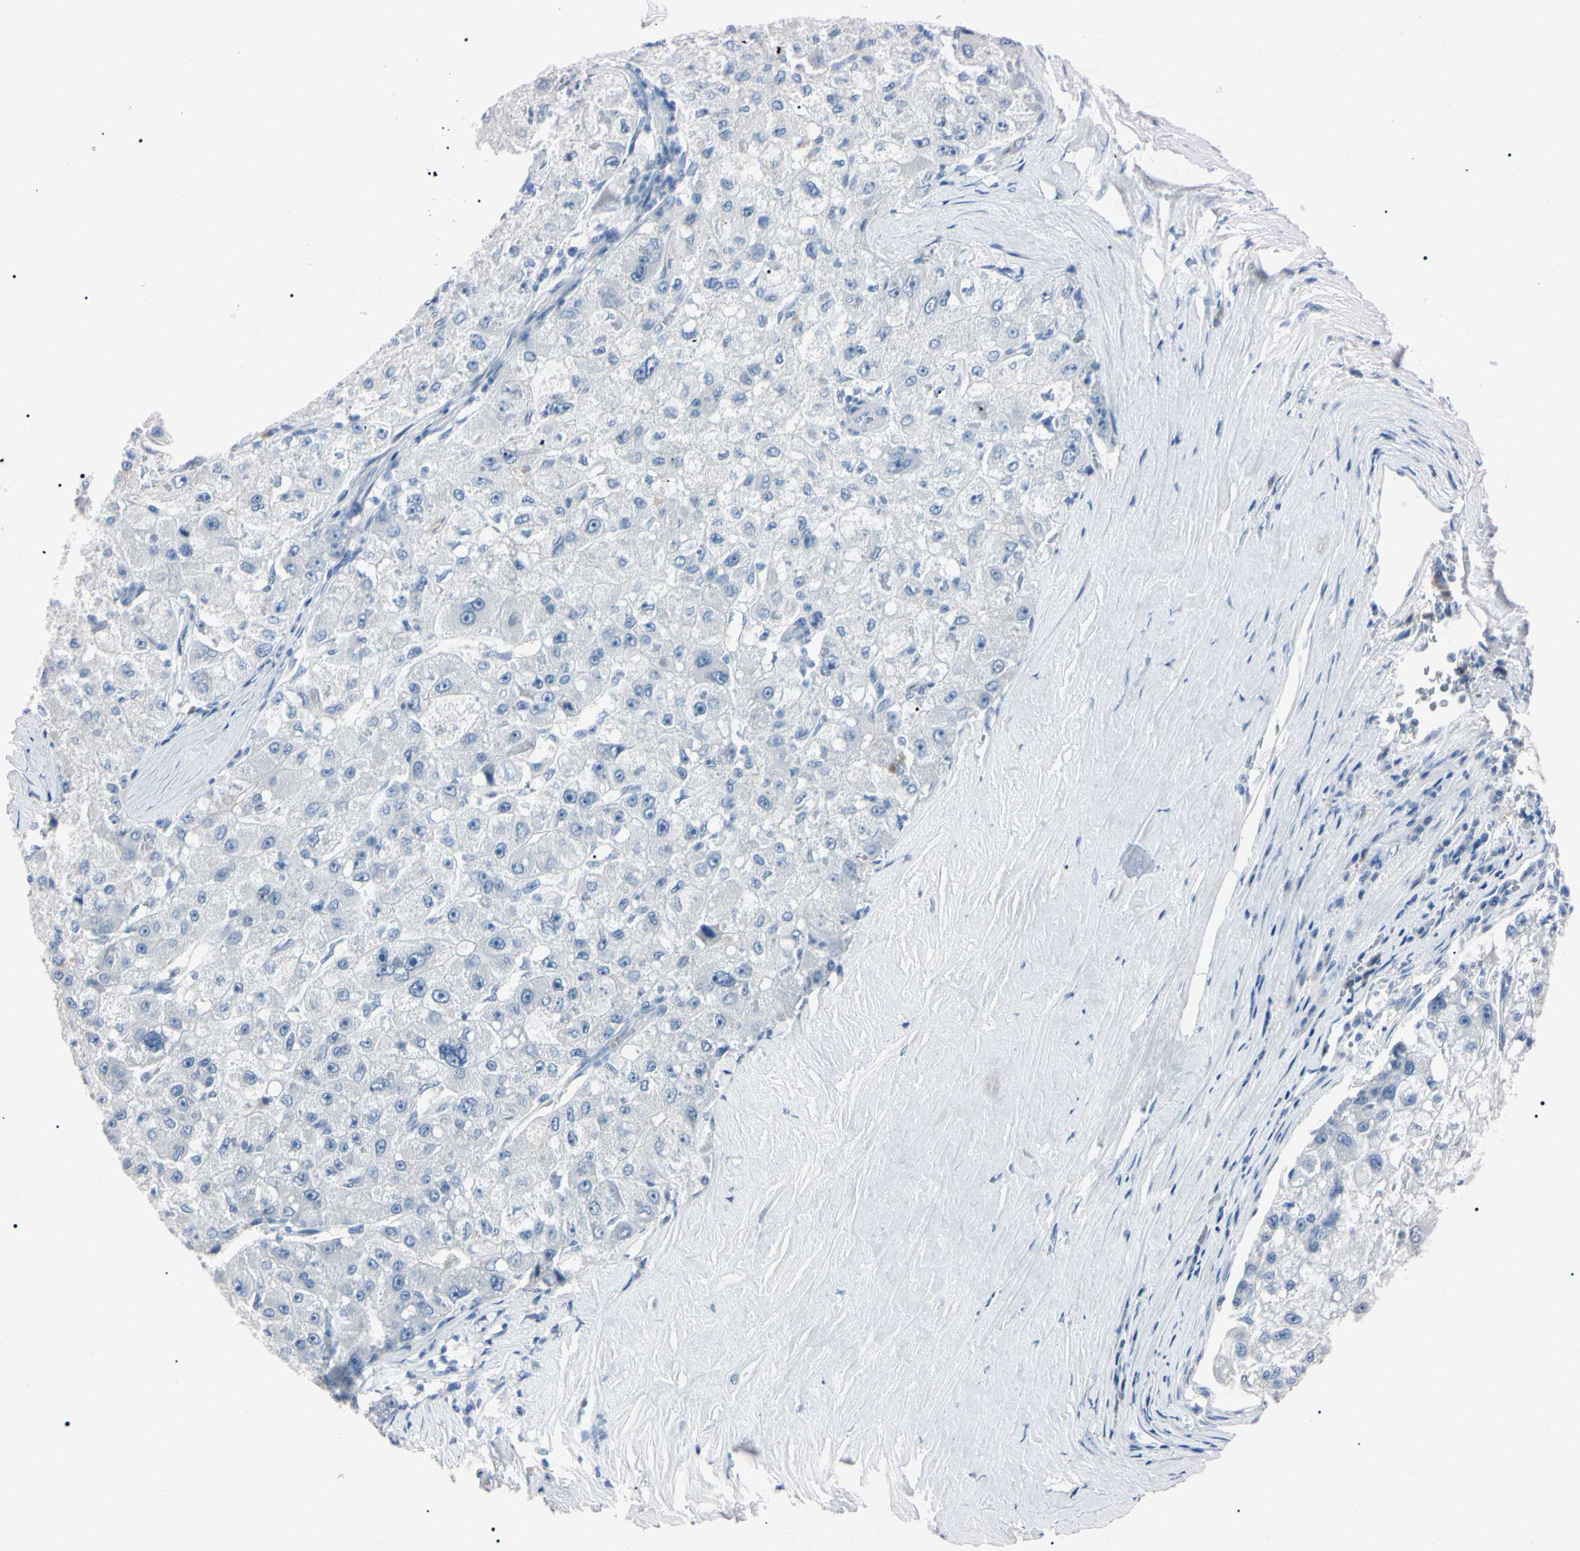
{"staining": {"intensity": "negative", "quantity": "none", "location": "none"}, "tissue": "liver cancer", "cell_type": "Tumor cells", "image_type": "cancer", "snomed": [{"axis": "morphology", "description": "Carcinoma, Hepatocellular, NOS"}, {"axis": "topography", "description": "Liver"}], "caption": "Photomicrograph shows no significant protein positivity in tumor cells of liver hepatocellular carcinoma.", "gene": "ELN", "patient": {"sex": "male", "age": 80}}